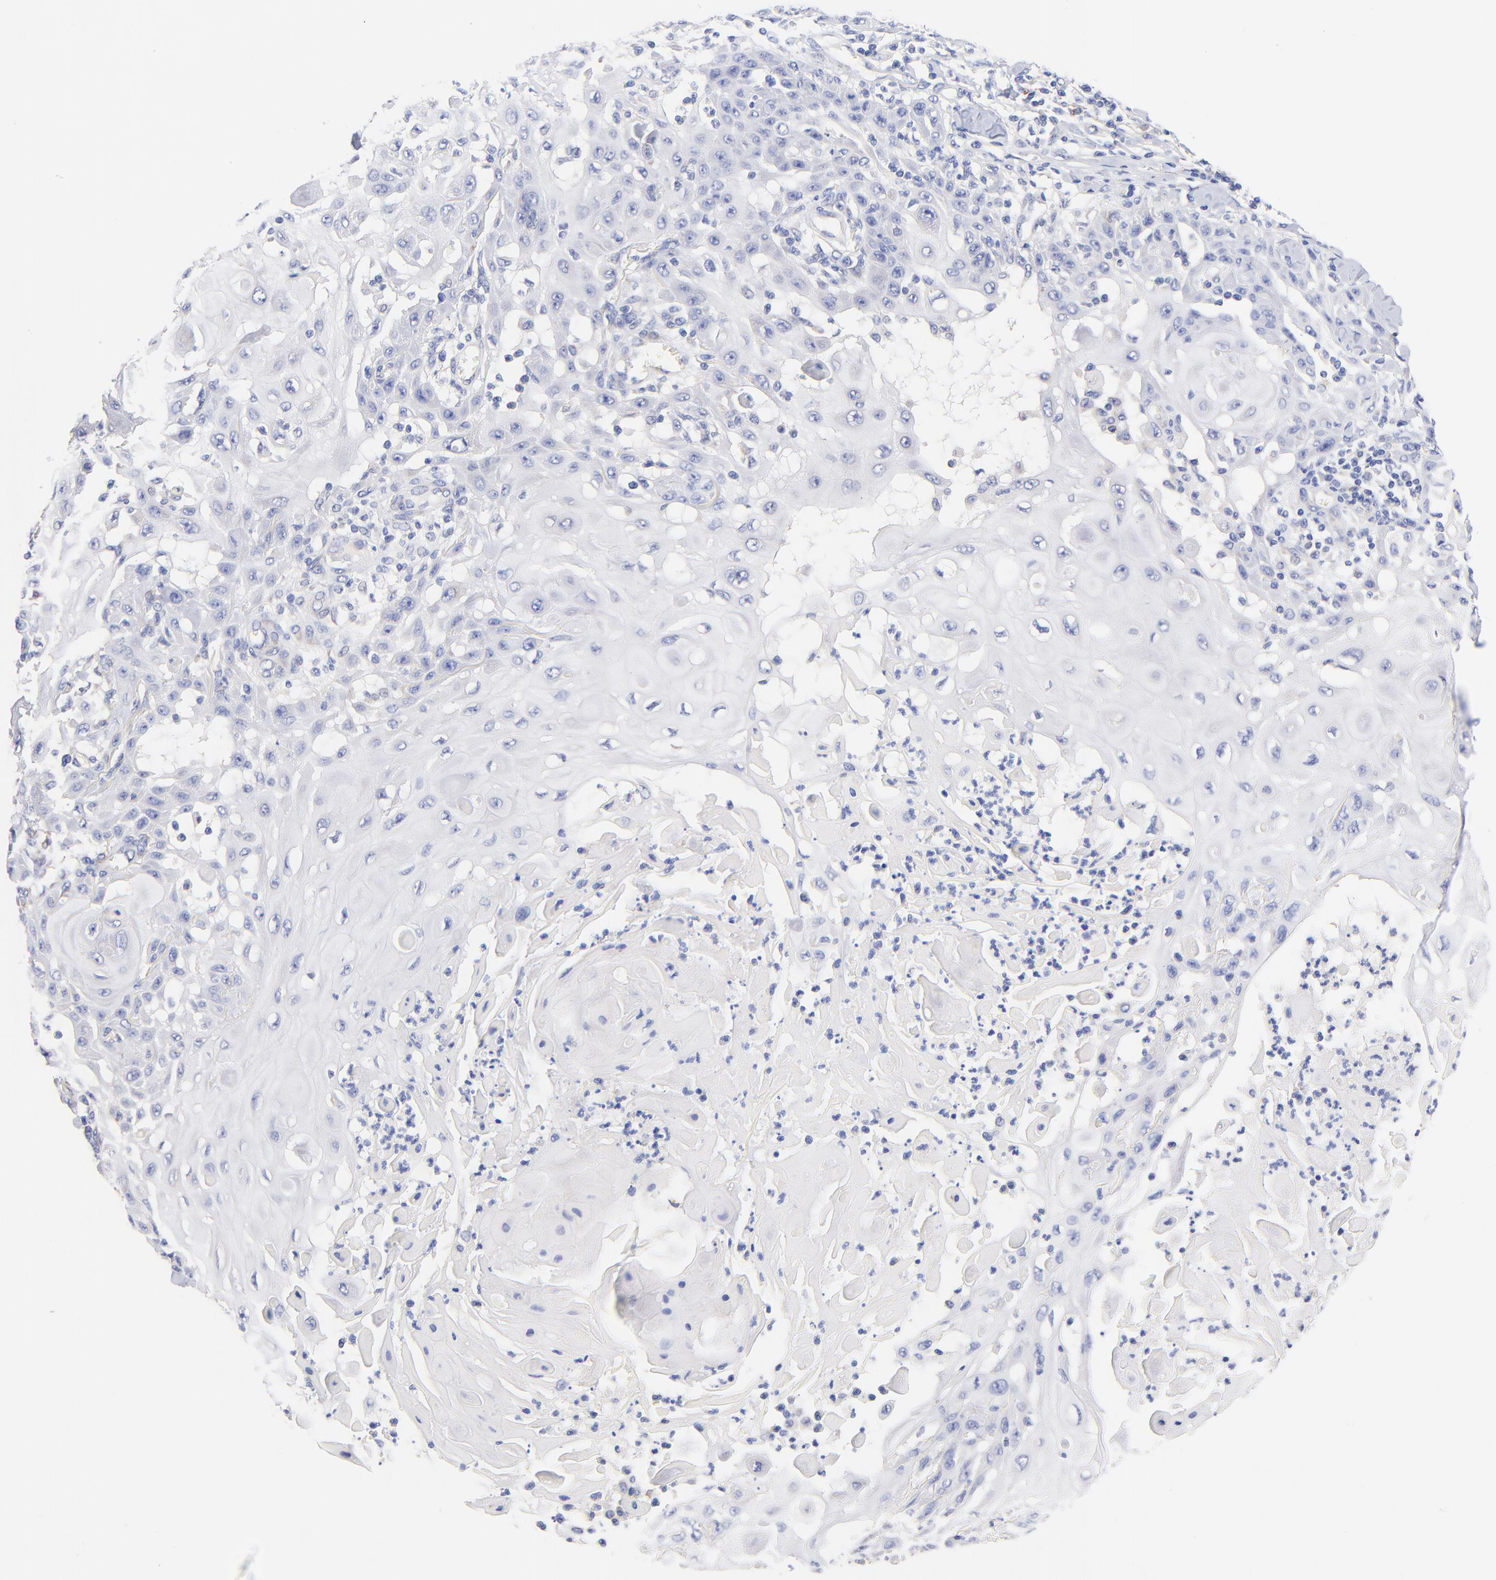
{"staining": {"intensity": "negative", "quantity": "none", "location": "none"}, "tissue": "skin cancer", "cell_type": "Tumor cells", "image_type": "cancer", "snomed": [{"axis": "morphology", "description": "Squamous cell carcinoma, NOS"}, {"axis": "topography", "description": "Skin"}], "caption": "Photomicrograph shows no protein expression in tumor cells of skin cancer (squamous cell carcinoma) tissue.", "gene": "TNFRSF13C", "patient": {"sex": "male", "age": 24}}